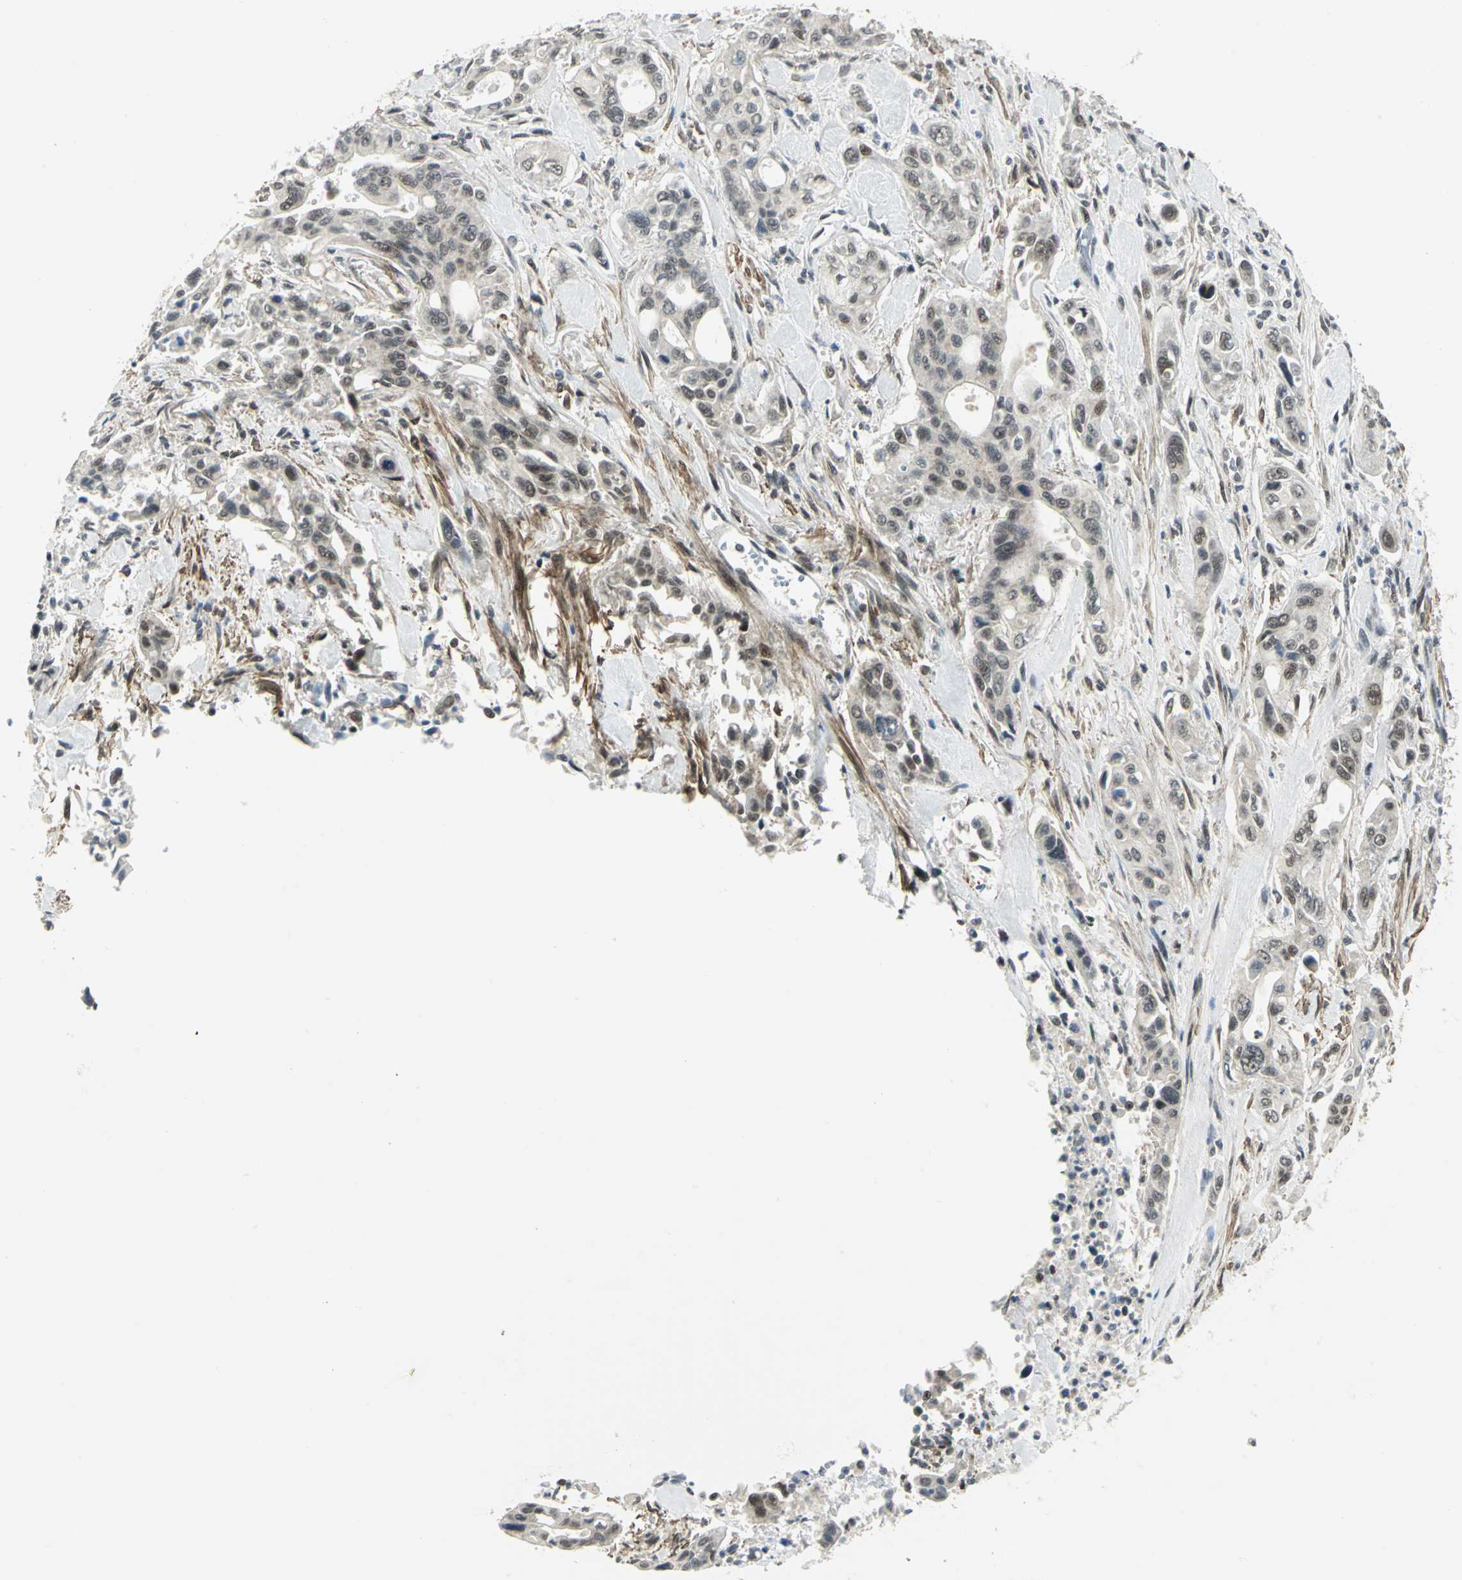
{"staining": {"intensity": "weak", "quantity": "<25%", "location": "cytoplasmic/membranous,nuclear"}, "tissue": "pancreatic cancer", "cell_type": "Tumor cells", "image_type": "cancer", "snomed": [{"axis": "morphology", "description": "Adenocarcinoma, NOS"}, {"axis": "topography", "description": "Pancreas"}], "caption": "This is an IHC micrograph of human pancreatic cancer. There is no staining in tumor cells.", "gene": "MTA1", "patient": {"sex": "male", "age": 77}}